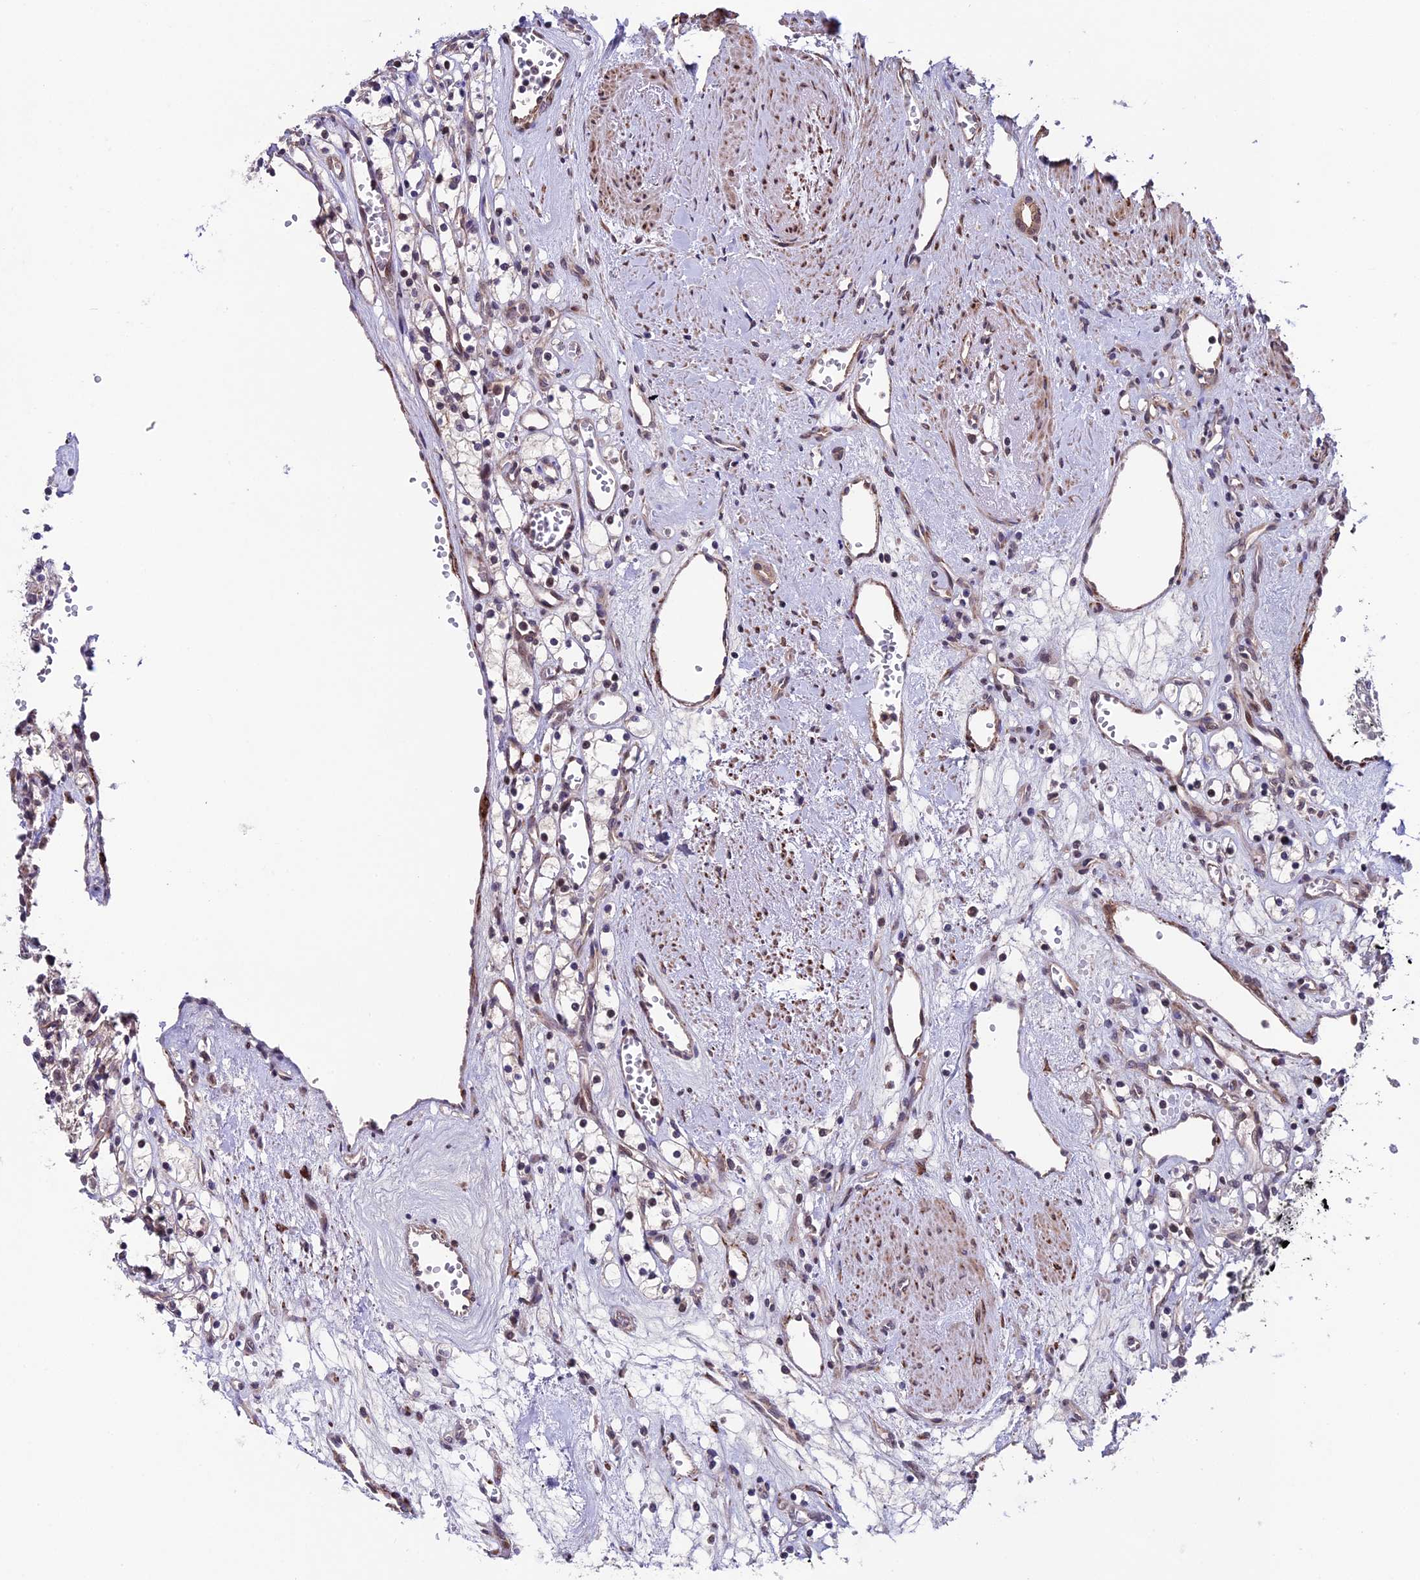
{"staining": {"intensity": "weak", "quantity": ">75%", "location": "cytoplasmic/membranous,nuclear"}, "tissue": "renal cancer", "cell_type": "Tumor cells", "image_type": "cancer", "snomed": [{"axis": "morphology", "description": "Adenocarcinoma, NOS"}, {"axis": "topography", "description": "Kidney"}], "caption": "High-power microscopy captured an IHC image of renal cancer, revealing weak cytoplasmic/membranous and nuclear expression in about >75% of tumor cells.", "gene": "SIPA1L3", "patient": {"sex": "female", "age": 59}}